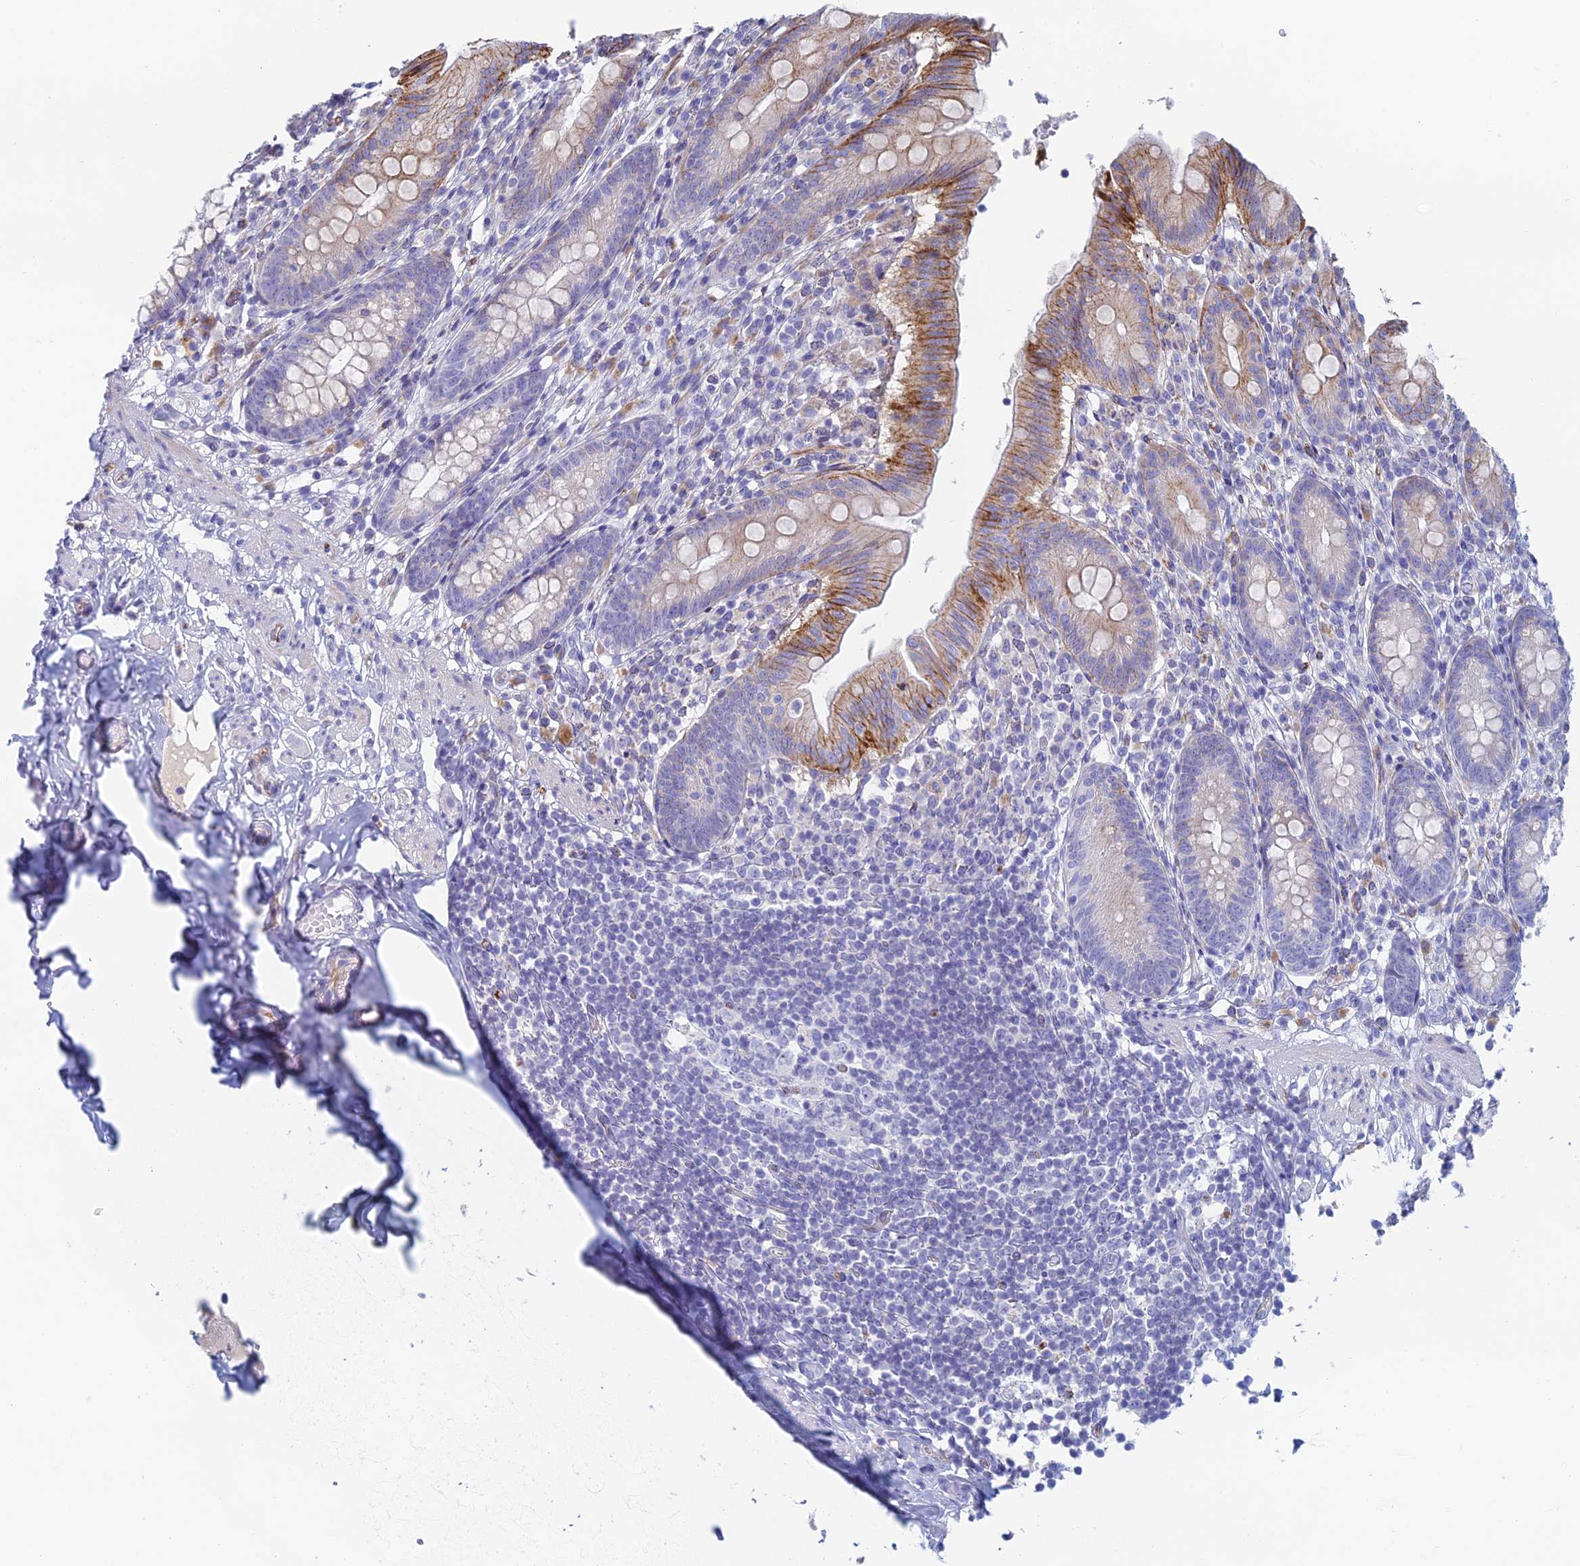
{"staining": {"intensity": "strong", "quantity": "<25%", "location": "cytoplasmic/membranous"}, "tissue": "appendix", "cell_type": "Glandular cells", "image_type": "normal", "snomed": [{"axis": "morphology", "description": "Normal tissue, NOS"}, {"axis": "topography", "description": "Appendix"}], "caption": "Protein expression analysis of benign human appendix reveals strong cytoplasmic/membranous expression in approximately <25% of glandular cells. Using DAB (brown) and hematoxylin (blue) stains, captured at high magnification using brightfield microscopy.", "gene": "FERD3L", "patient": {"sex": "male", "age": 55}}